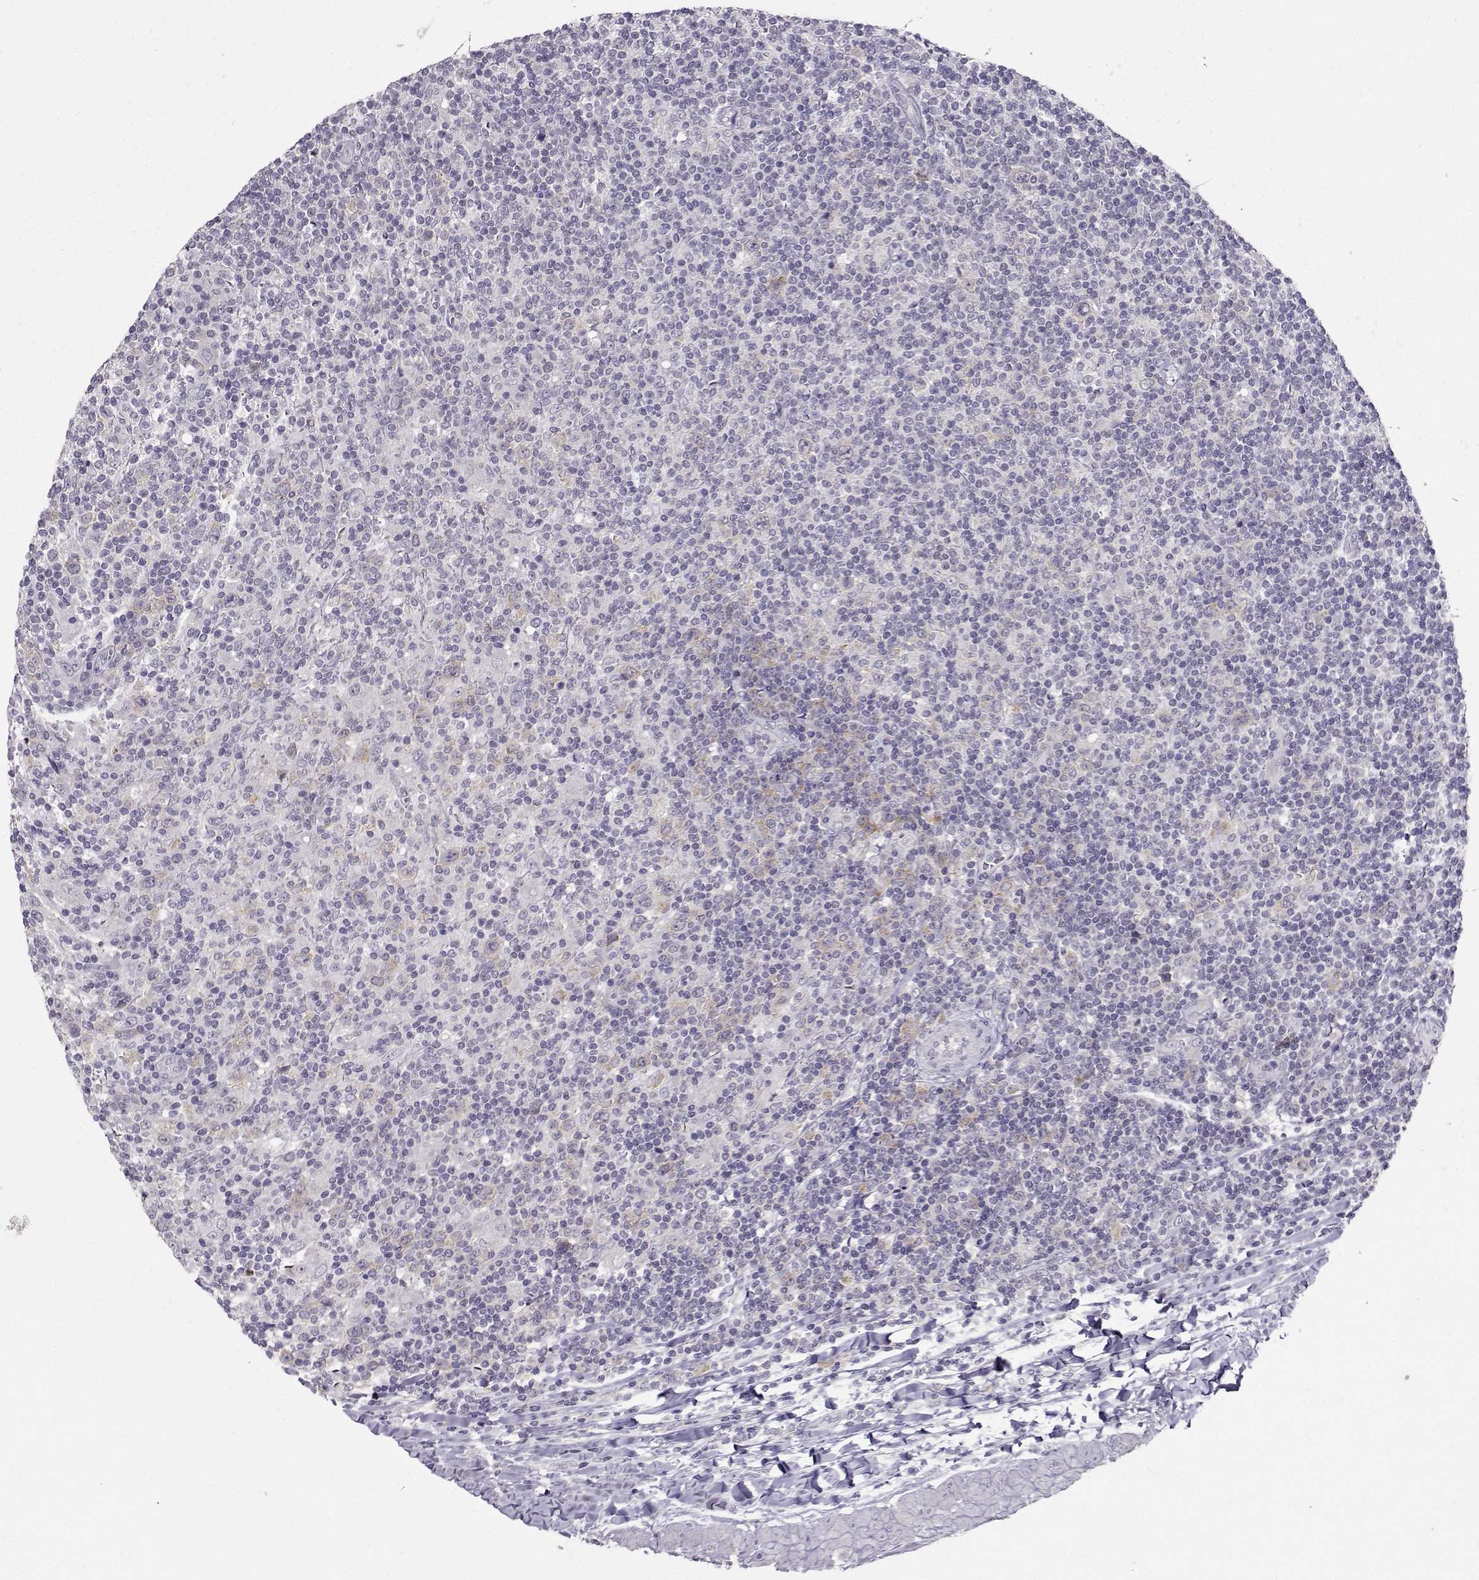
{"staining": {"intensity": "negative", "quantity": "none", "location": "none"}, "tissue": "lymphoma", "cell_type": "Tumor cells", "image_type": "cancer", "snomed": [{"axis": "morphology", "description": "Hodgkin's disease, NOS"}, {"axis": "topography", "description": "Lymph node"}], "caption": "Immunohistochemistry (IHC) image of human Hodgkin's disease stained for a protein (brown), which demonstrates no staining in tumor cells. (Stains: DAB immunohistochemistry with hematoxylin counter stain, Microscopy: brightfield microscopy at high magnification).", "gene": "DDX20", "patient": {"sex": "male", "age": 40}}